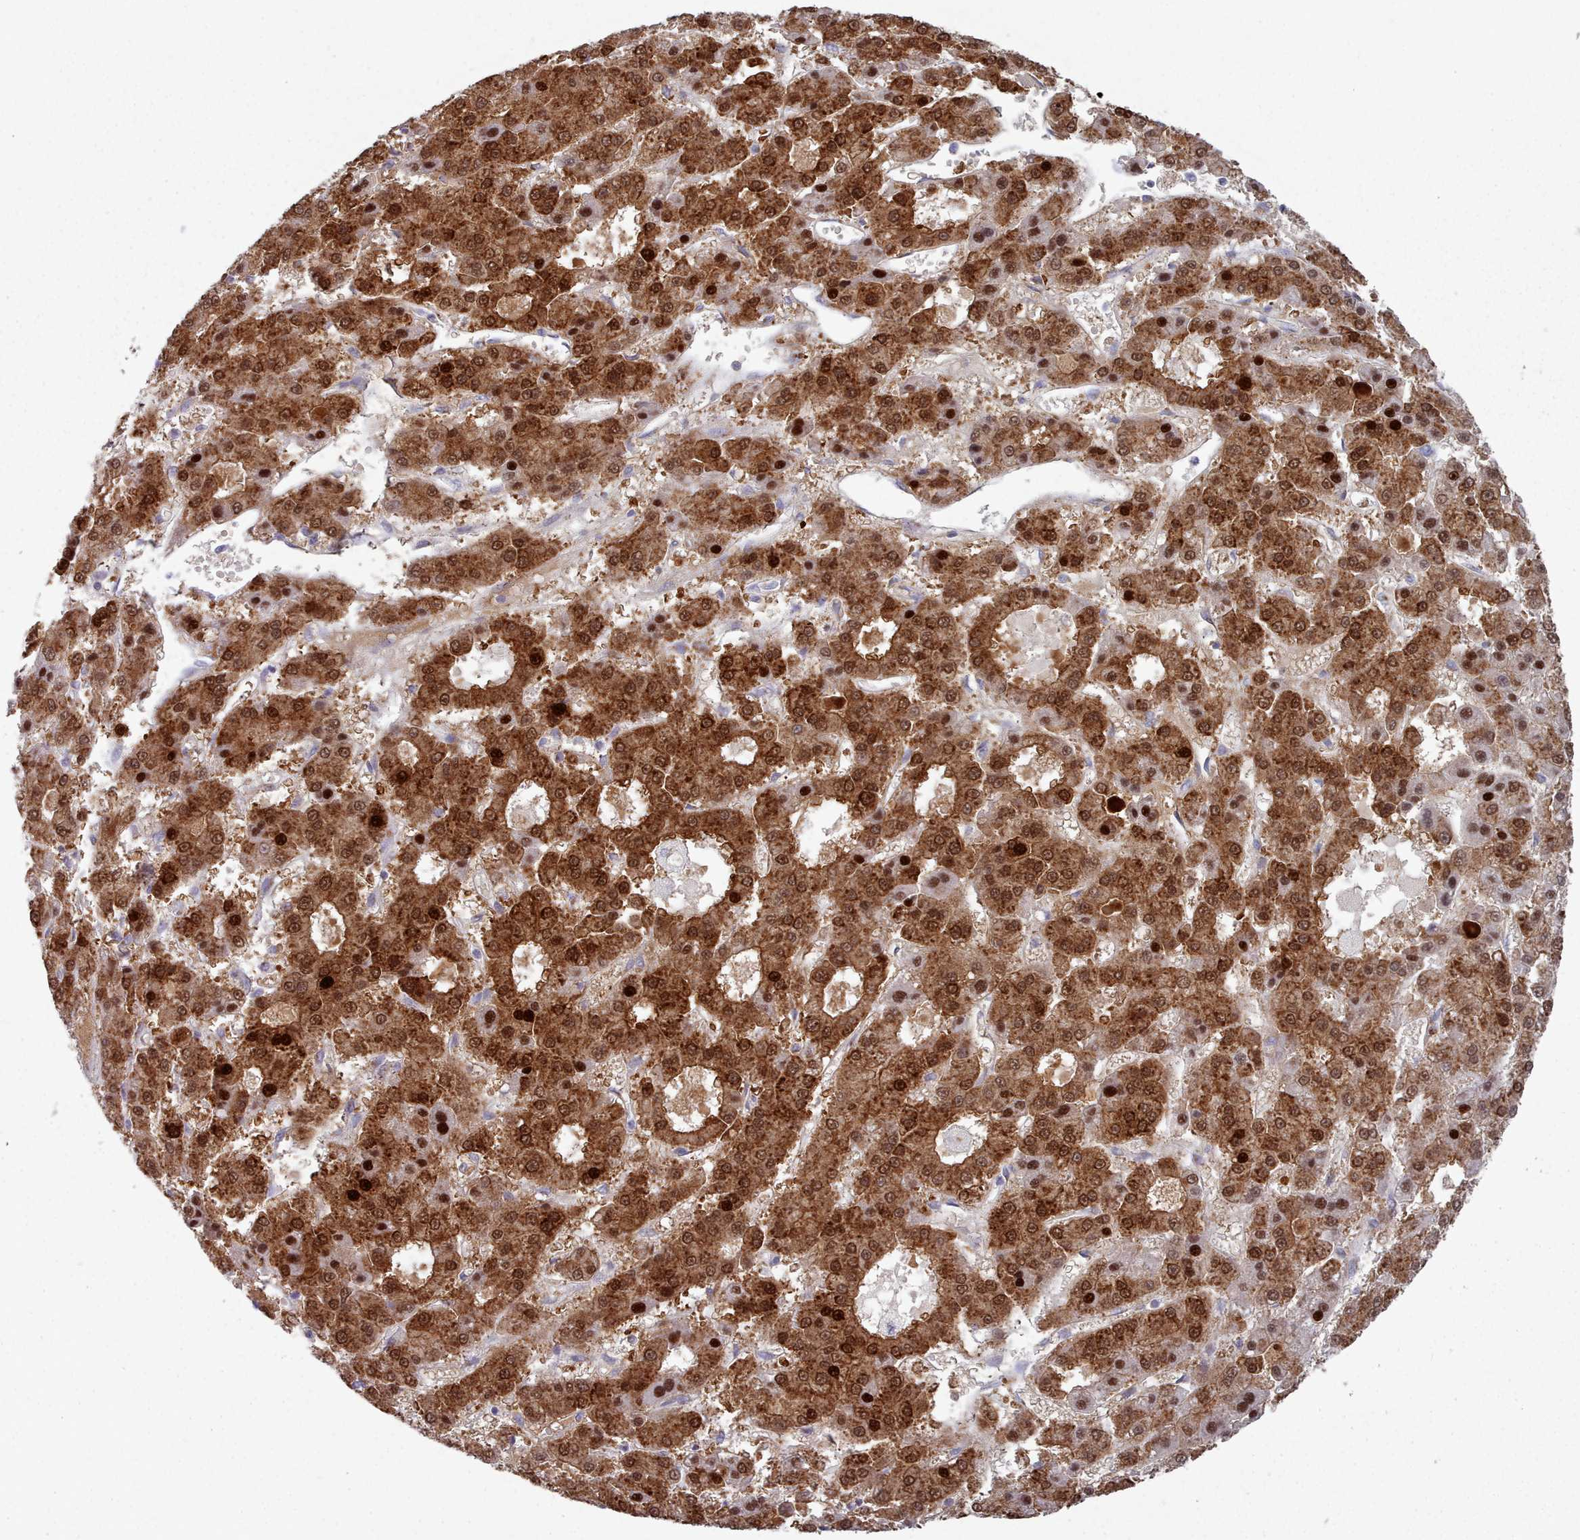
{"staining": {"intensity": "strong", "quantity": ">75%", "location": "cytoplasmic/membranous,nuclear"}, "tissue": "liver cancer", "cell_type": "Tumor cells", "image_type": "cancer", "snomed": [{"axis": "morphology", "description": "Carcinoma, Hepatocellular, NOS"}, {"axis": "topography", "description": "Liver"}], "caption": "This is an image of immunohistochemistry staining of hepatocellular carcinoma (liver), which shows strong expression in the cytoplasmic/membranous and nuclear of tumor cells.", "gene": "MAN1B1", "patient": {"sex": "male", "age": 70}}